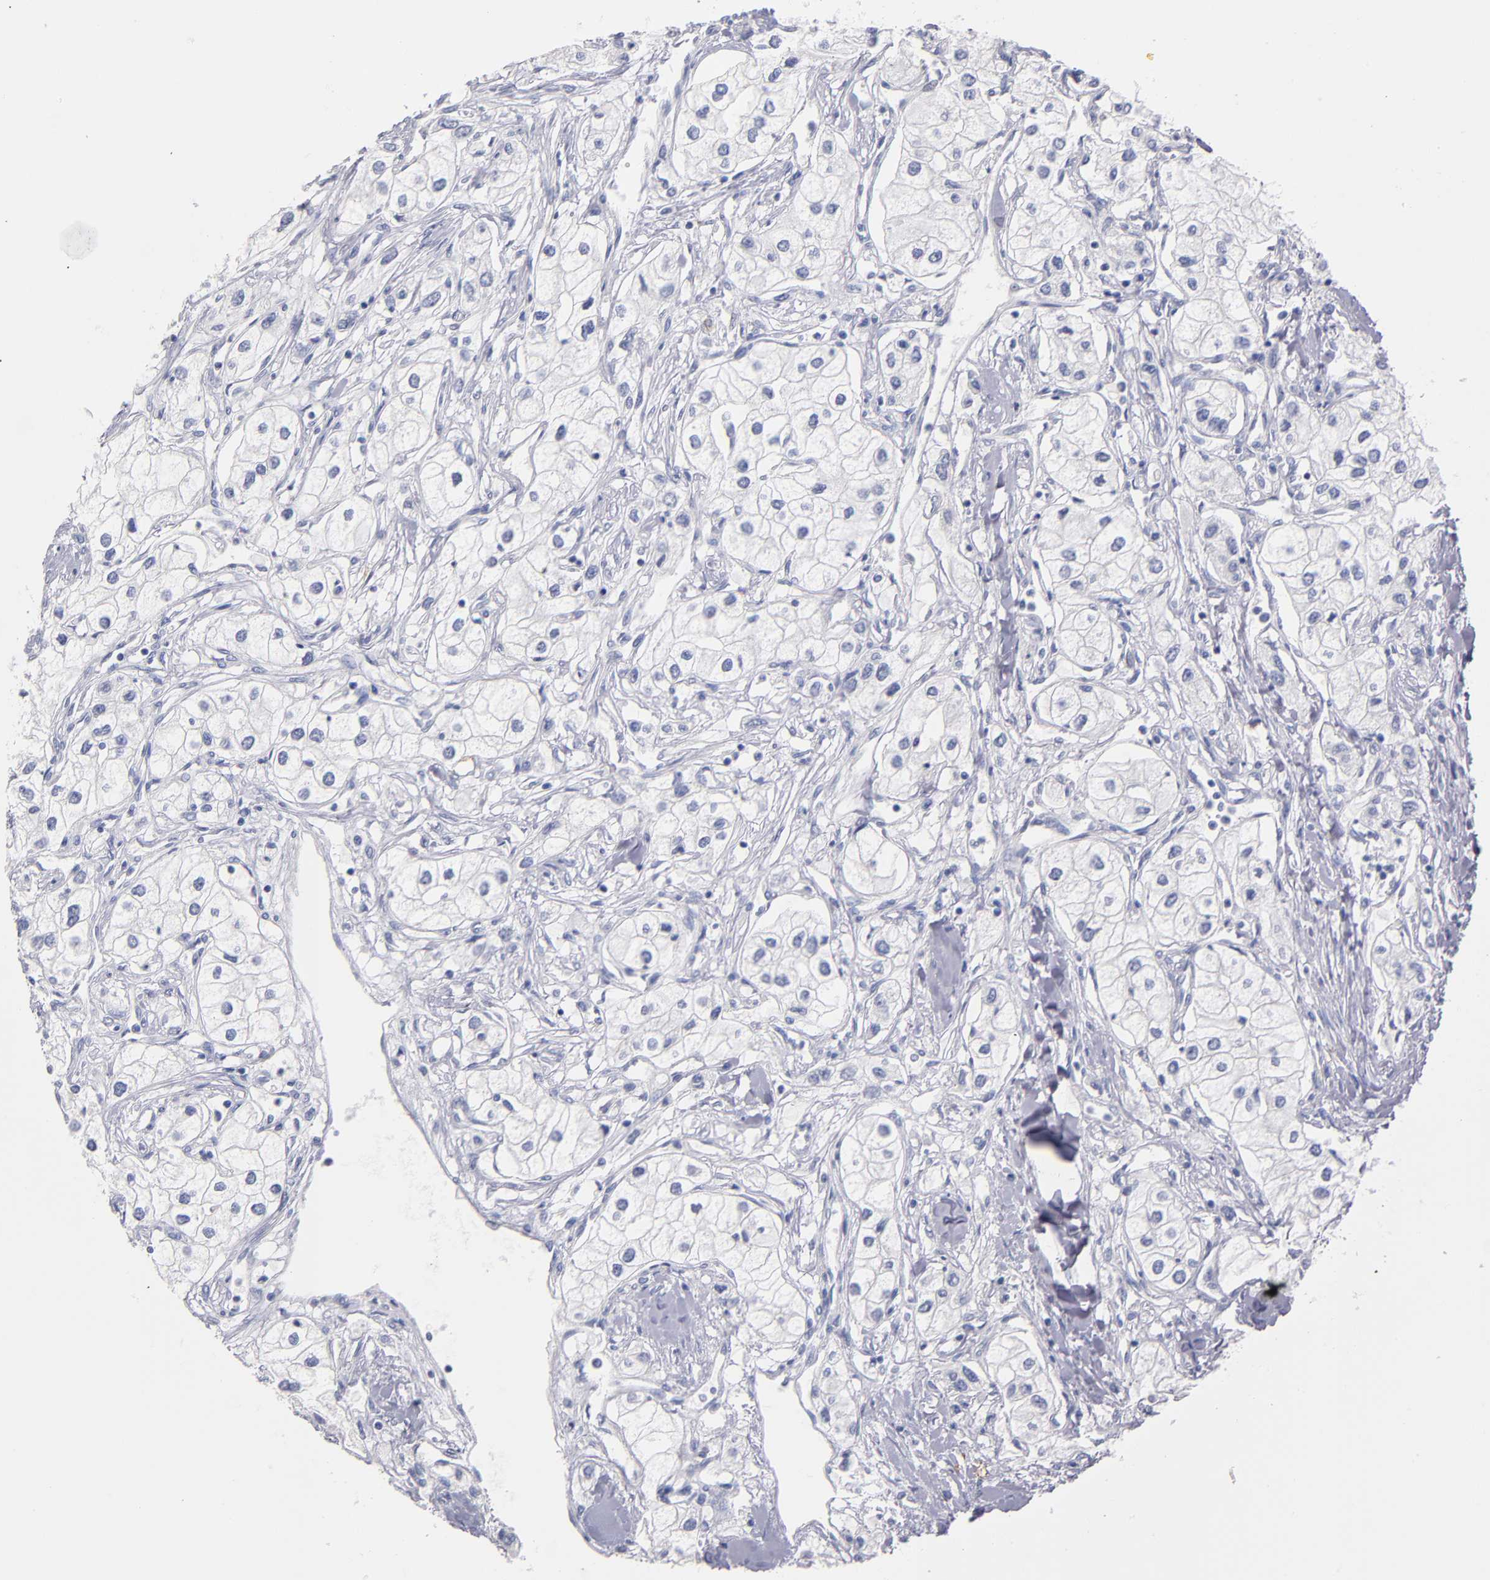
{"staining": {"intensity": "negative", "quantity": "none", "location": "none"}, "tissue": "renal cancer", "cell_type": "Tumor cells", "image_type": "cancer", "snomed": [{"axis": "morphology", "description": "Adenocarcinoma, NOS"}, {"axis": "topography", "description": "Kidney"}], "caption": "Micrograph shows no protein staining in tumor cells of adenocarcinoma (renal) tissue. (DAB immunohistochemistry (IHC), high magnification).", "gene": "KIT", "patient": {"sex": "male", "age": 57}}